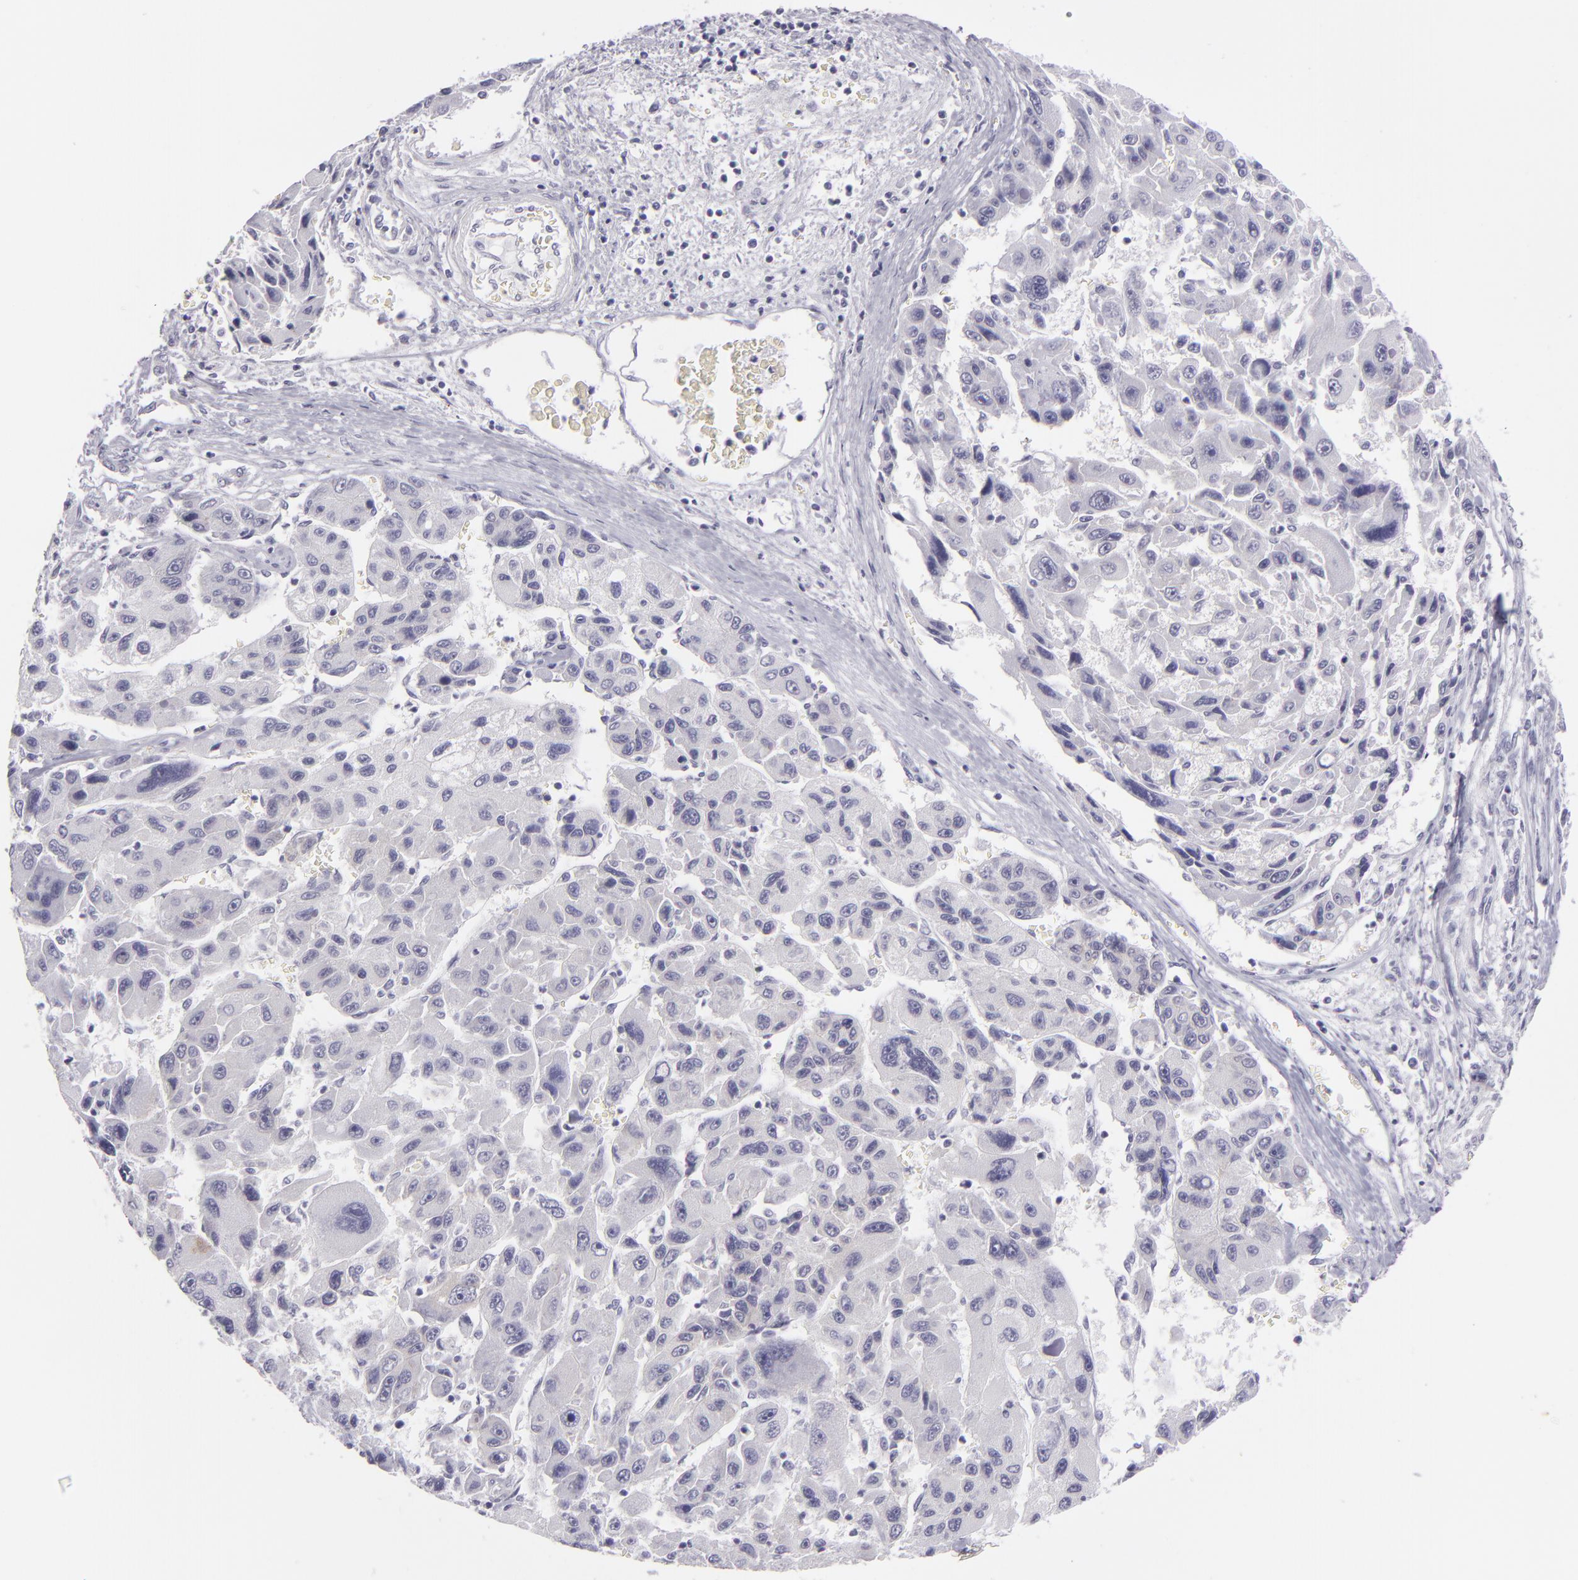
{"staining": {"intensity": "negative", "quantity": "none", "location": "none"}, "tissue": "liver cancer", "cell_type": "Tumor cells", "image_type": "cancer", "snomed": [{"axis": "morphology", "description": "Carcinoma, Hepatocellular, NOS"}, {"axis": "topography", "description": "Liver"}], "caption": "Immunohistochemistry of liver cancer demonstrates no positivity in tumor cells. (DAB immunohistochemistry (IHC) visualized using brightfield microscopy, high magnification).", "gene": "DLG4", "patient": {"sex": "male", "age": 64}}